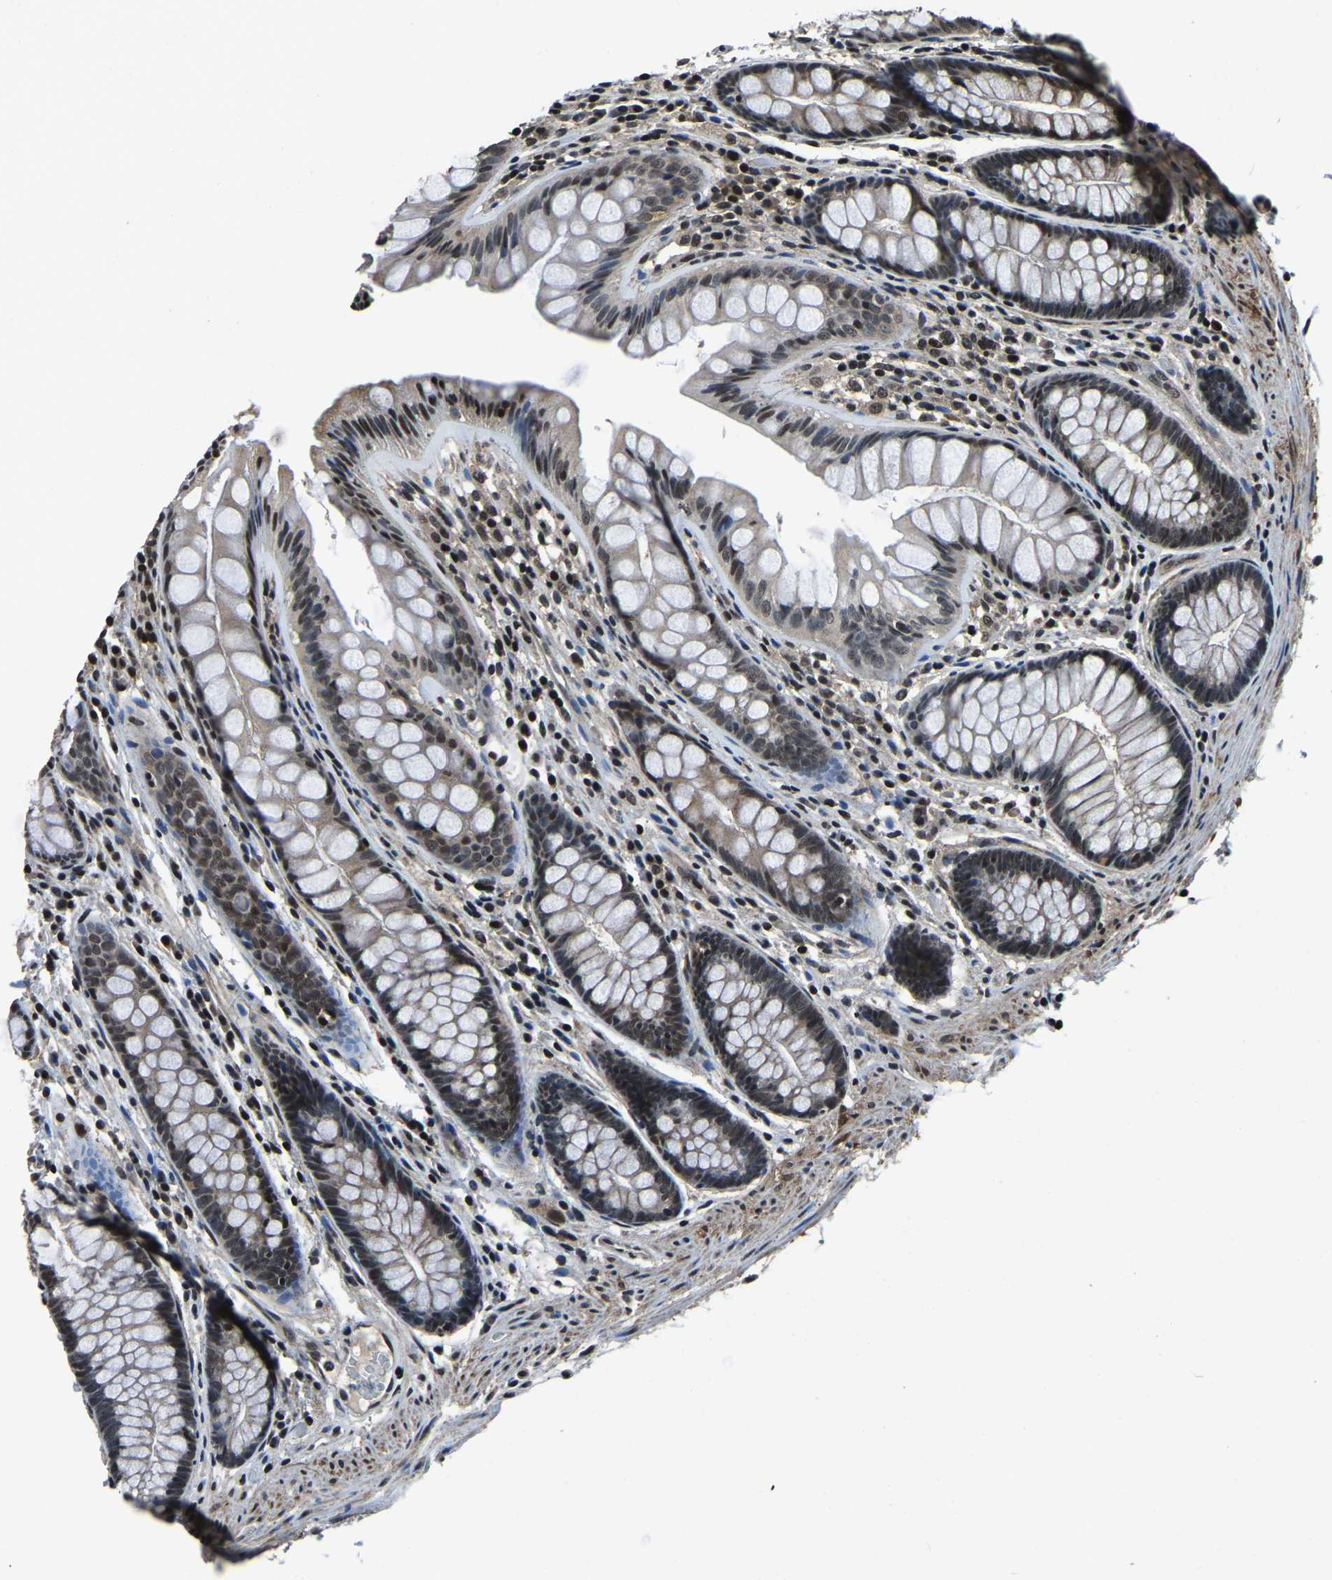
{"staining": {"intensity": "moderate", "quantity": ">75%", "location": "nuclear"}, "tissue": "colon", "cell_type": "Endothelial cells", "image_type": "normal", "snomed": [{"axis": "morphology", "description": "Normal tissue, NOS"}, {"axis": "topography", "description": "Colon"}], "caption": "Endothelial cells exhibit moderate nuclear staining in approximately >75% of cells in unremarkable colon.", "gene": "ANKIB1", "patient": {"sex": "female", "age": 56}}